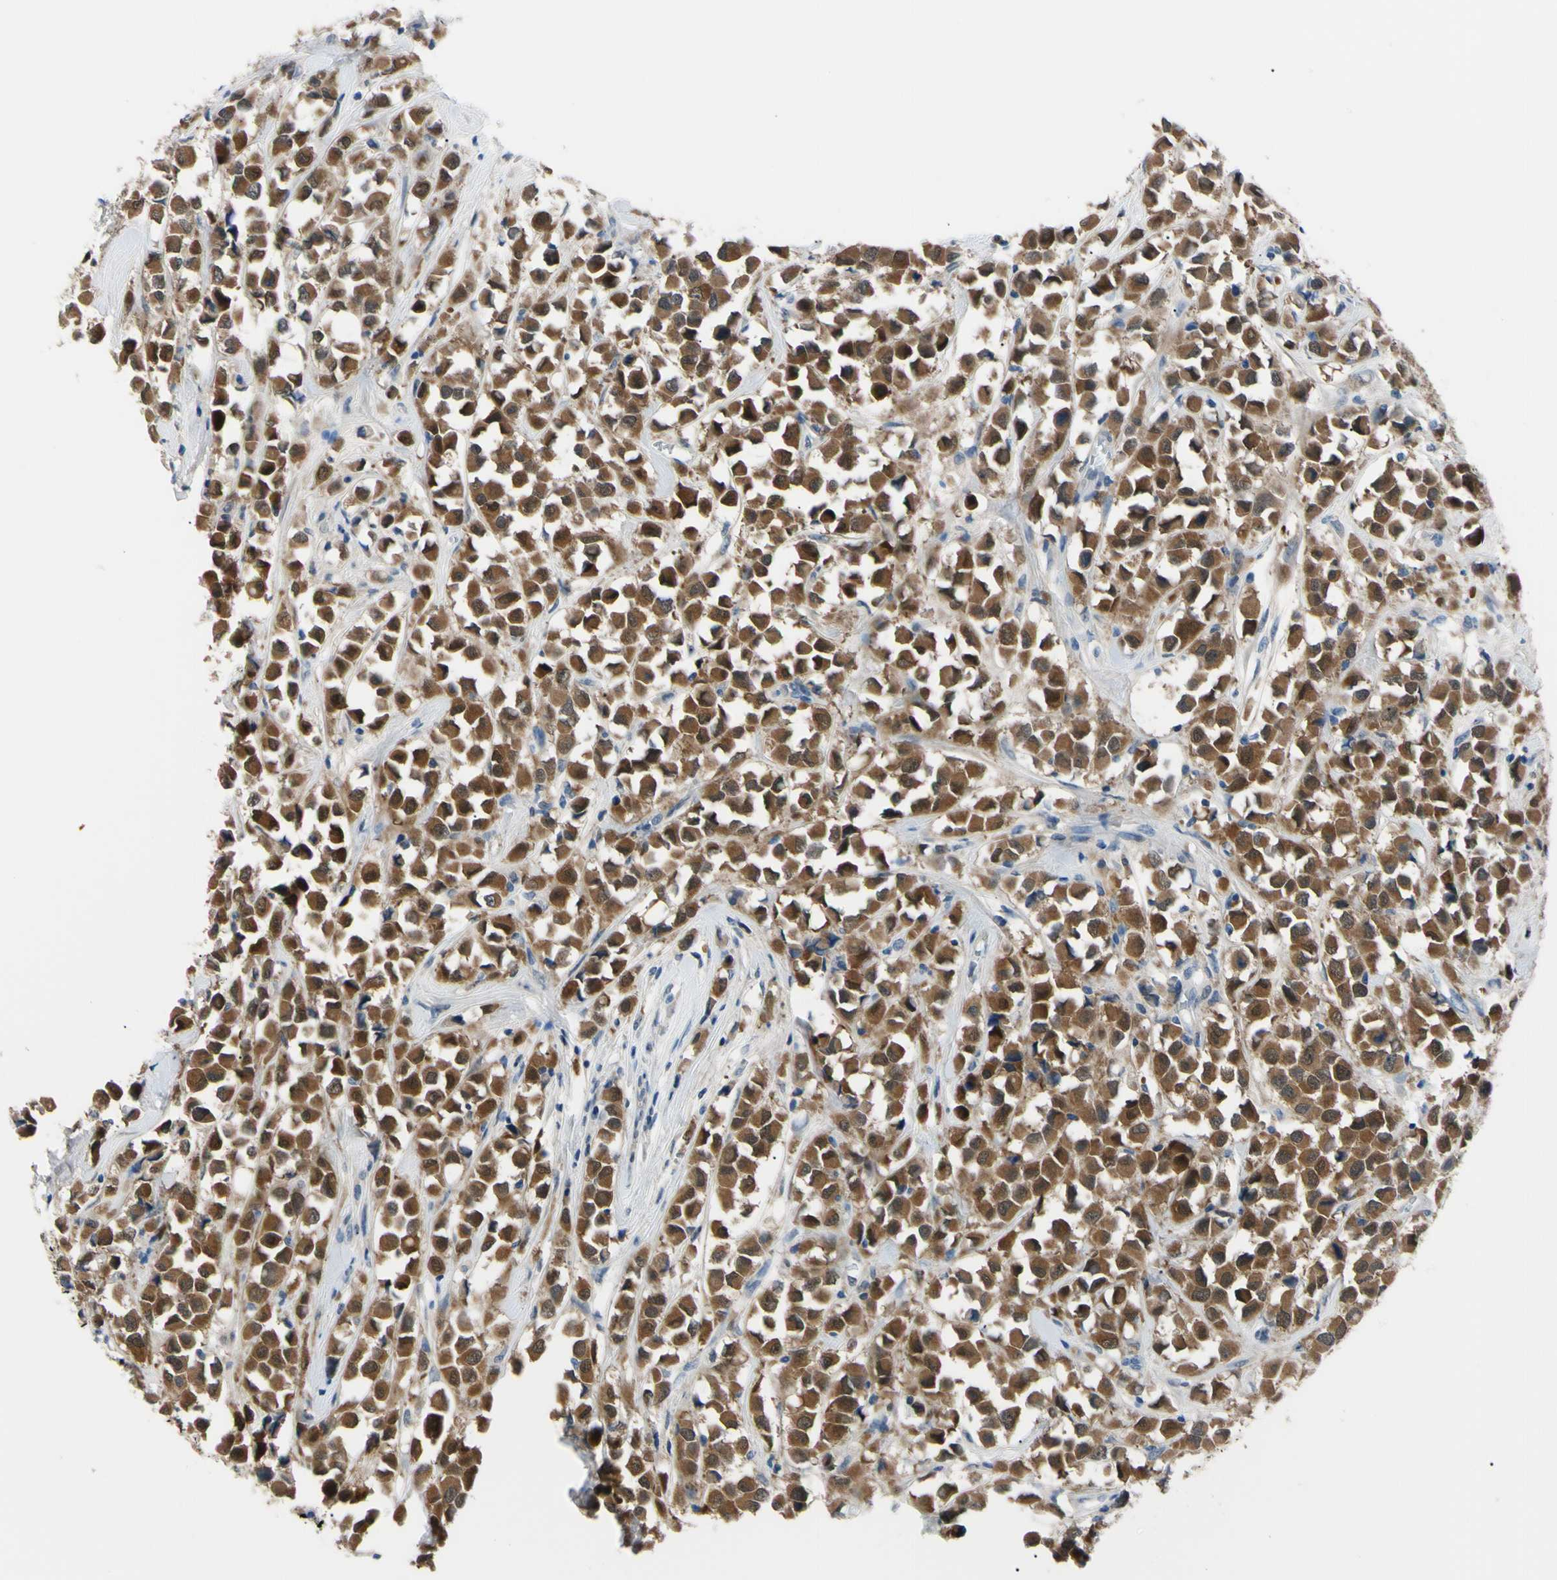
{"staining": {"intensity": "moderate", "quantity": ">75%", "location": "cytoplasmic/membranous,nuclear"}, "tissue": "breast cancer", "cell_type": "Tumor cells", "image_type": "cancer", "snomed": [{"axis": "morphology", "description": "Duct carcinoma"}, {"axis": "topography", "description": "Breast"}], "caption": "Breast cancer (invasive ductal carcinoma) stained for a protein exhibits moderate cytoplasmic/membranous and nuclear positivity in tumor cells.", "gene": "NOL3", "patient": {"sex": "female", "age": 61}}